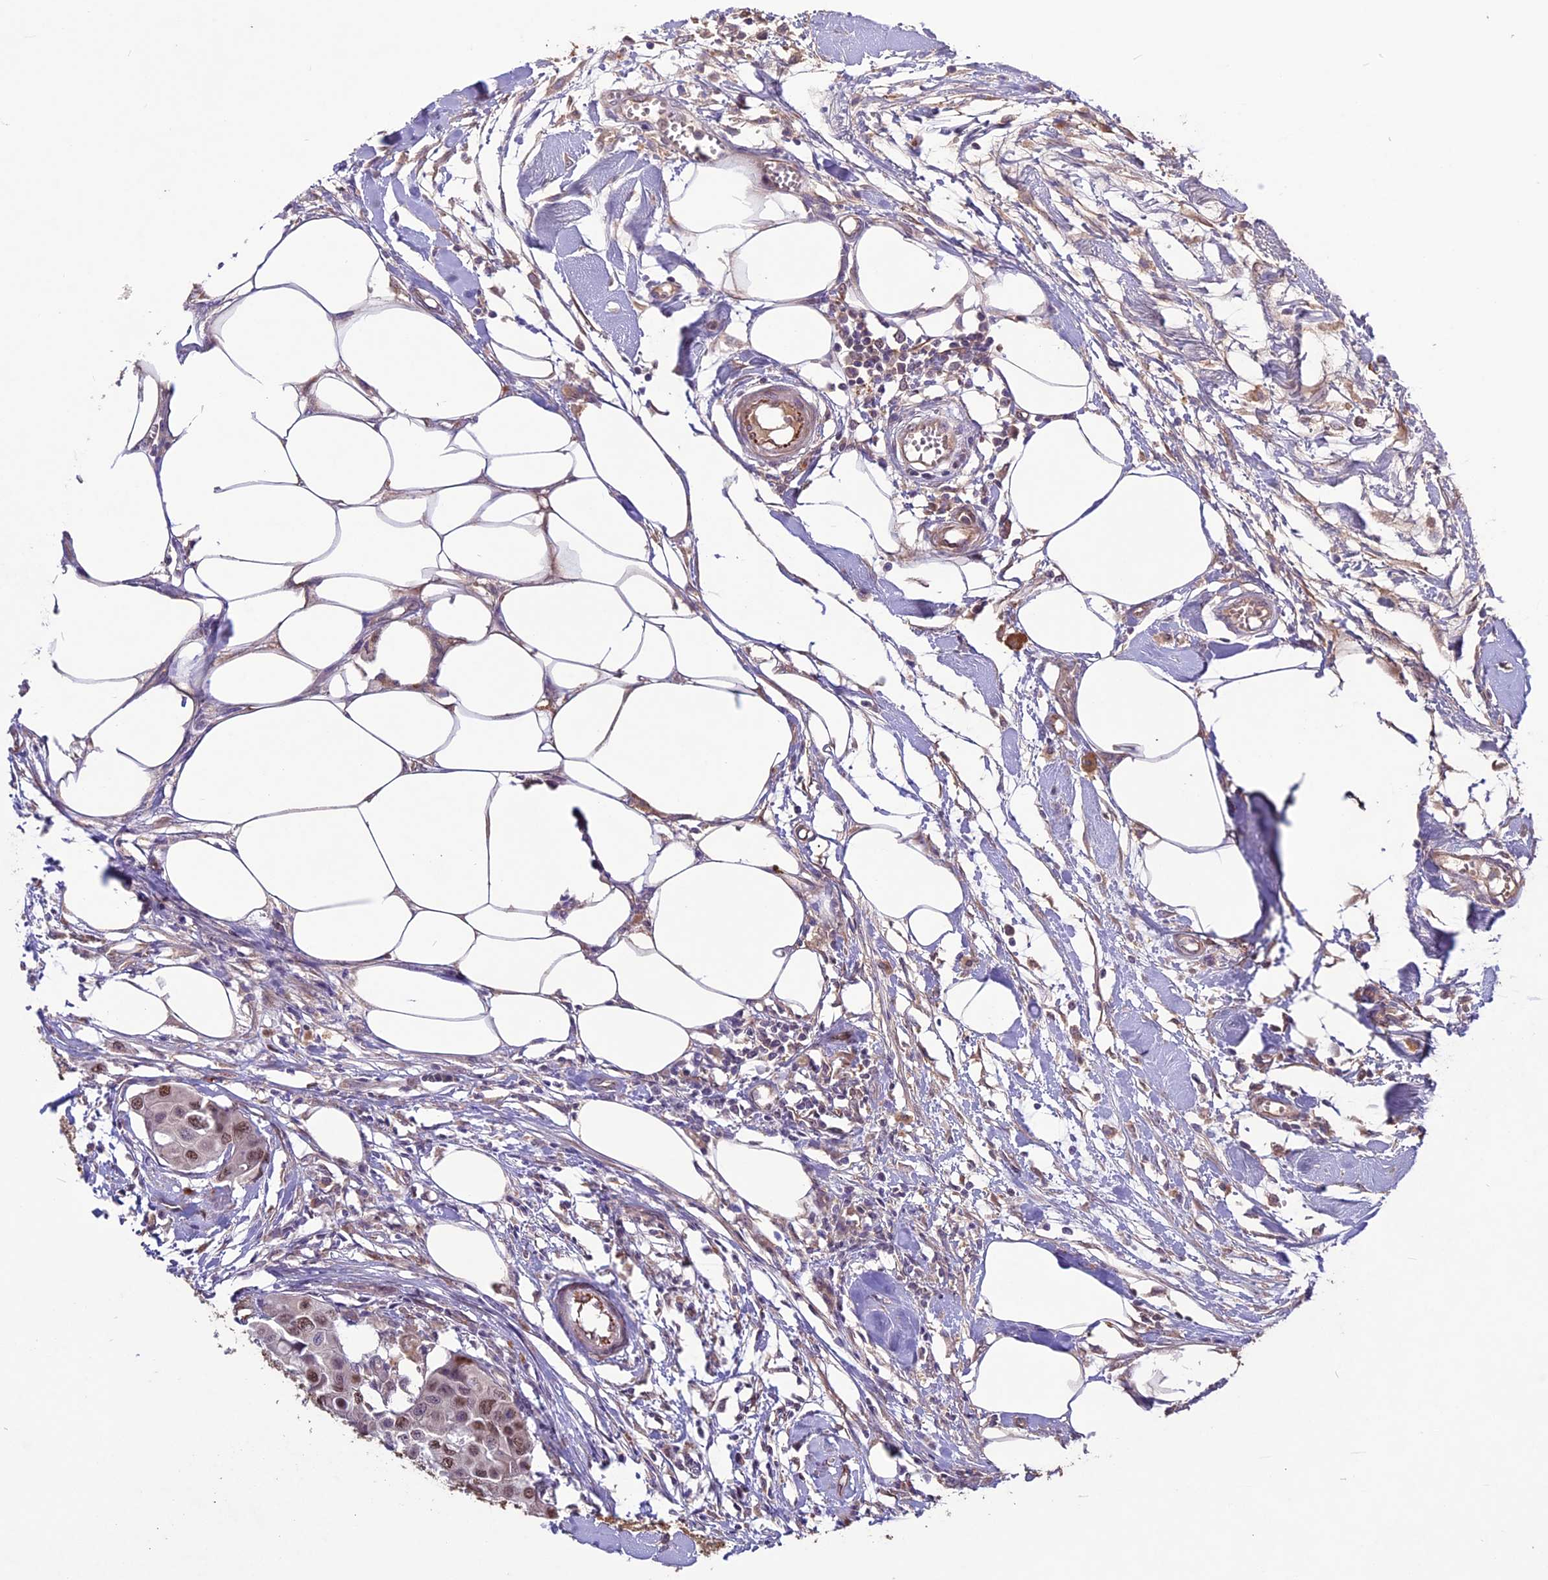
{"staining": {"intensity": "moderate", "quantity": ">75%", "location": "nuclear"}, "tissue": "colorectal cancer", "cell_type": "Tumor cells", "image_type": "cancer", "snomed": [{"axis": "morphology", "description": "Adenocarcinoma, NOS"}, {"axis": "topography", "description": "Colon"}], "caption": "Tumor cells show moderate nuclear expression in approximately >75% of cells in colorectal cancer.", "gene": "C3orf70", "patient": {"sex": "male", "age": 77}}